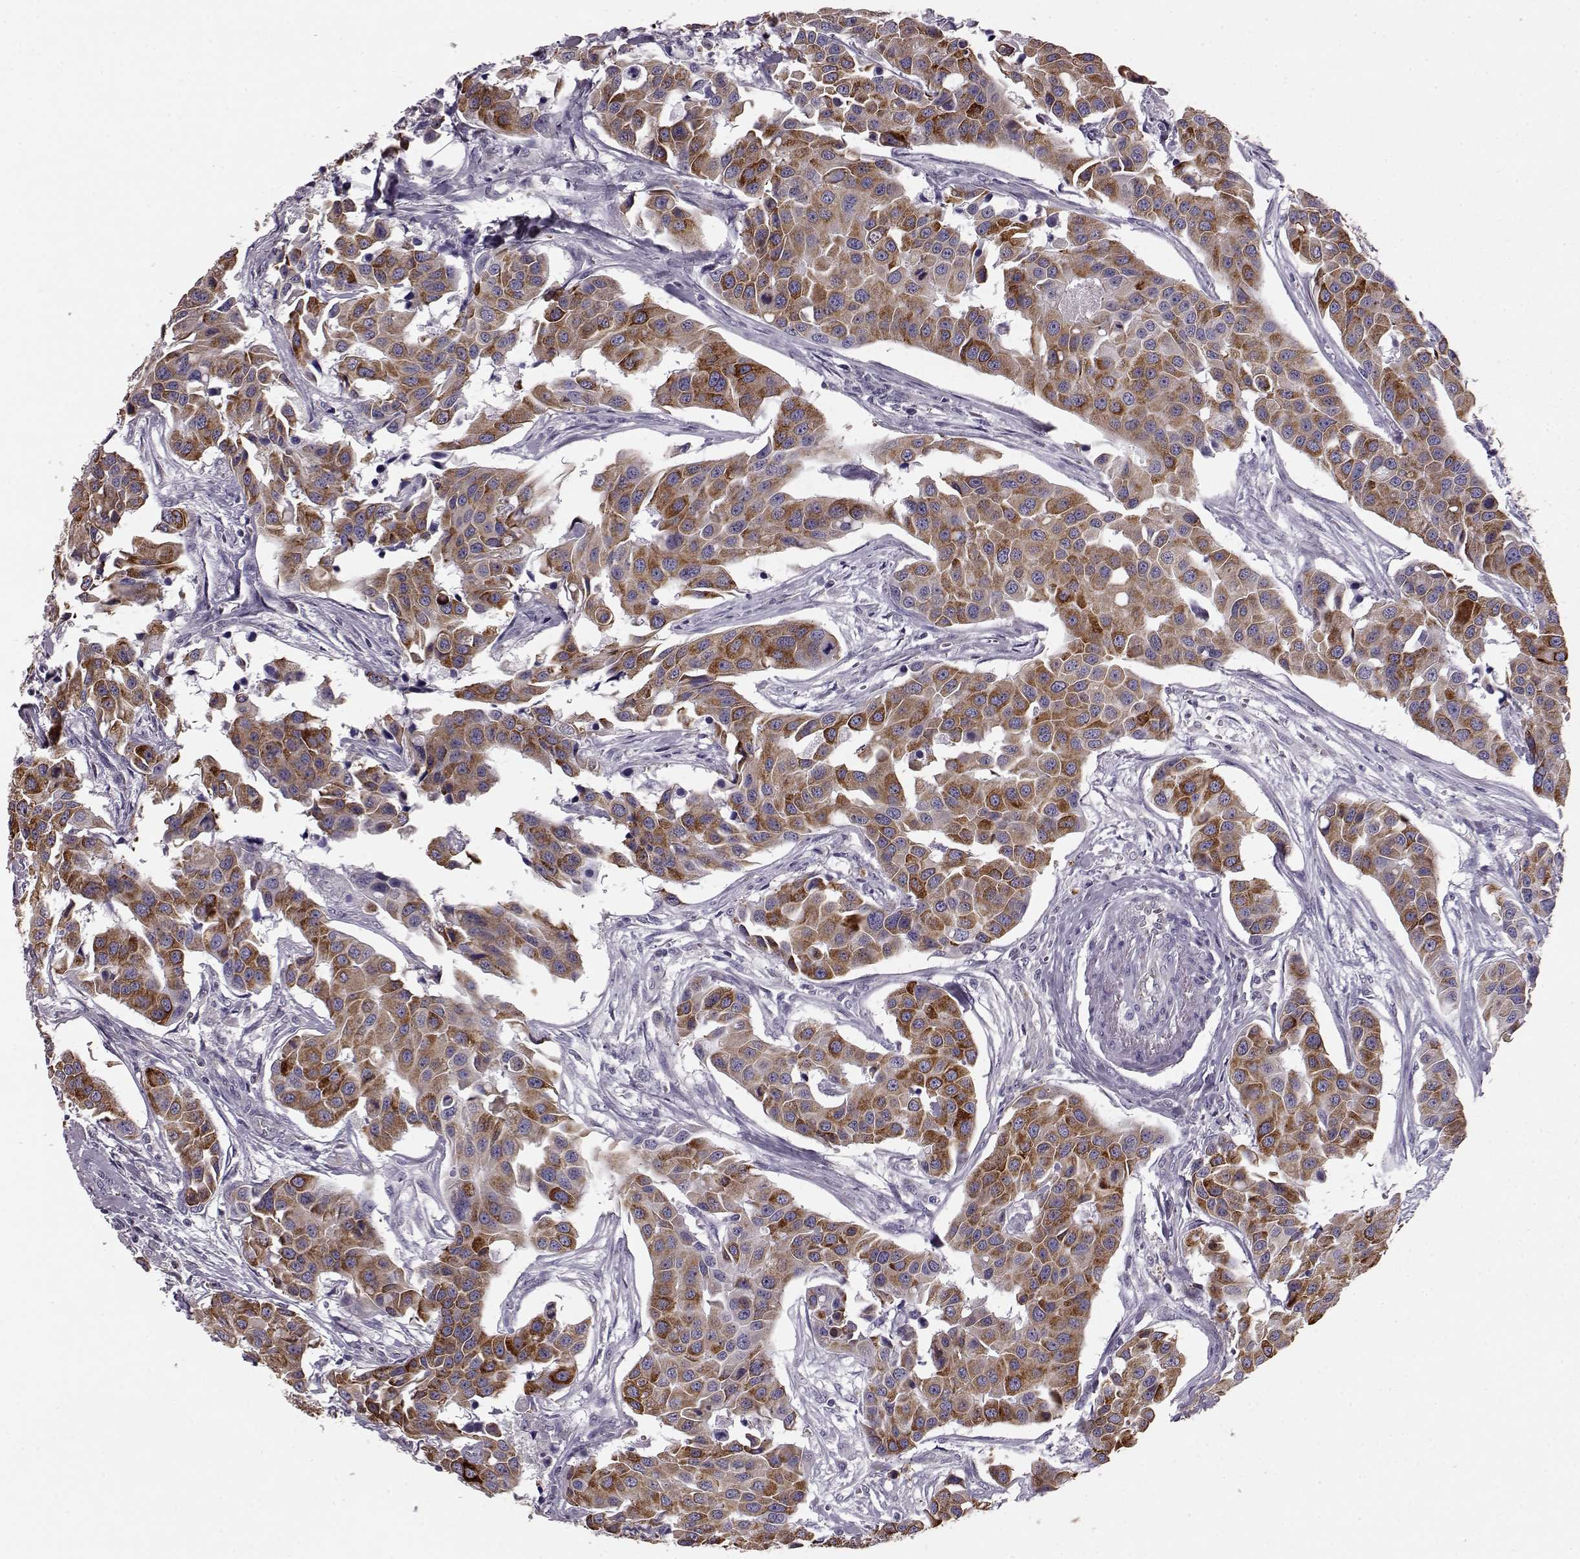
{"staining": {"intensity": "strong", "quantity": "25%-75%", "location": "cytoplasmic/membranous"}, "tissue": "head and neck cancer", "cell_type": "Tumor cells", "image_type": "cancer", "snomed": [{"axis": "morphology", "description": "Adenocarcinoma, NOS"}, {"axis": "topography", "description": "Head-Neck"}], "caption": "The immunohistochemical stain highlights strong cytoplasmic/membranous staining in tumor cells of head and neck adenocarcinoma tissue.", "gene": "ELOVL5", "patient": {"sex": "male", "age": 76}}